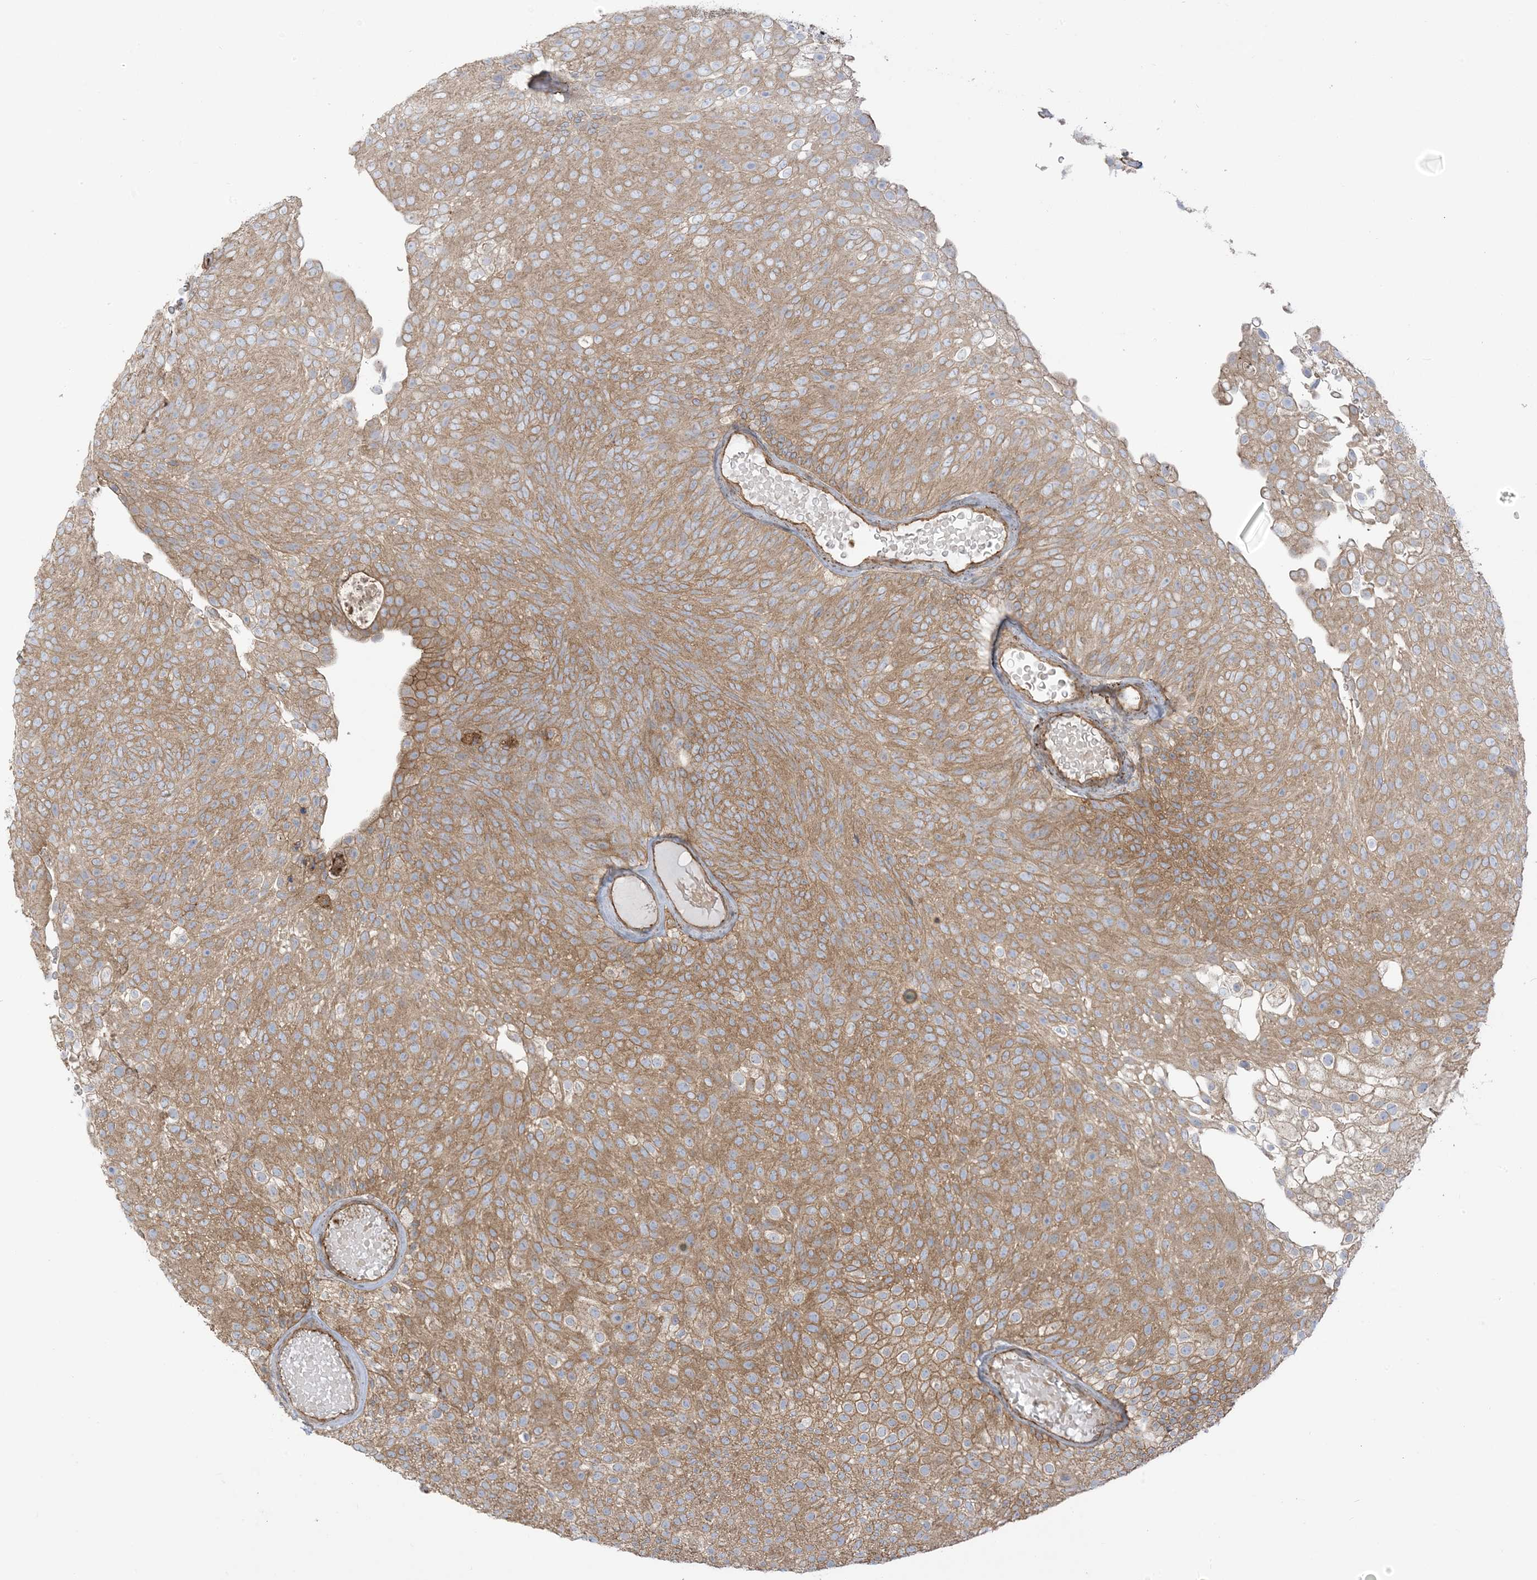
{"staining": {"intensity": "moderate", "quantity": ">75%", "location": "cytoplasmic/membranous"}, "tissue": "urothelial cancer", "cell_type": "Tumor cells", "image_type": "cancer", "snomed": [{"axis": "morphology", "description": "Urothelial carcinoma, Low grade"}, {"axis": "topography", "description": "Urinary bladder"}], "caption": "IHC (DAB) staining of human low-grade urothelial carcinoma demonstrates moderate cytoplasmic/membranous protein staining in about >75% of tumor cells.", "gene": "ICMT", "patient": {"sex": "male", "age": 78}}